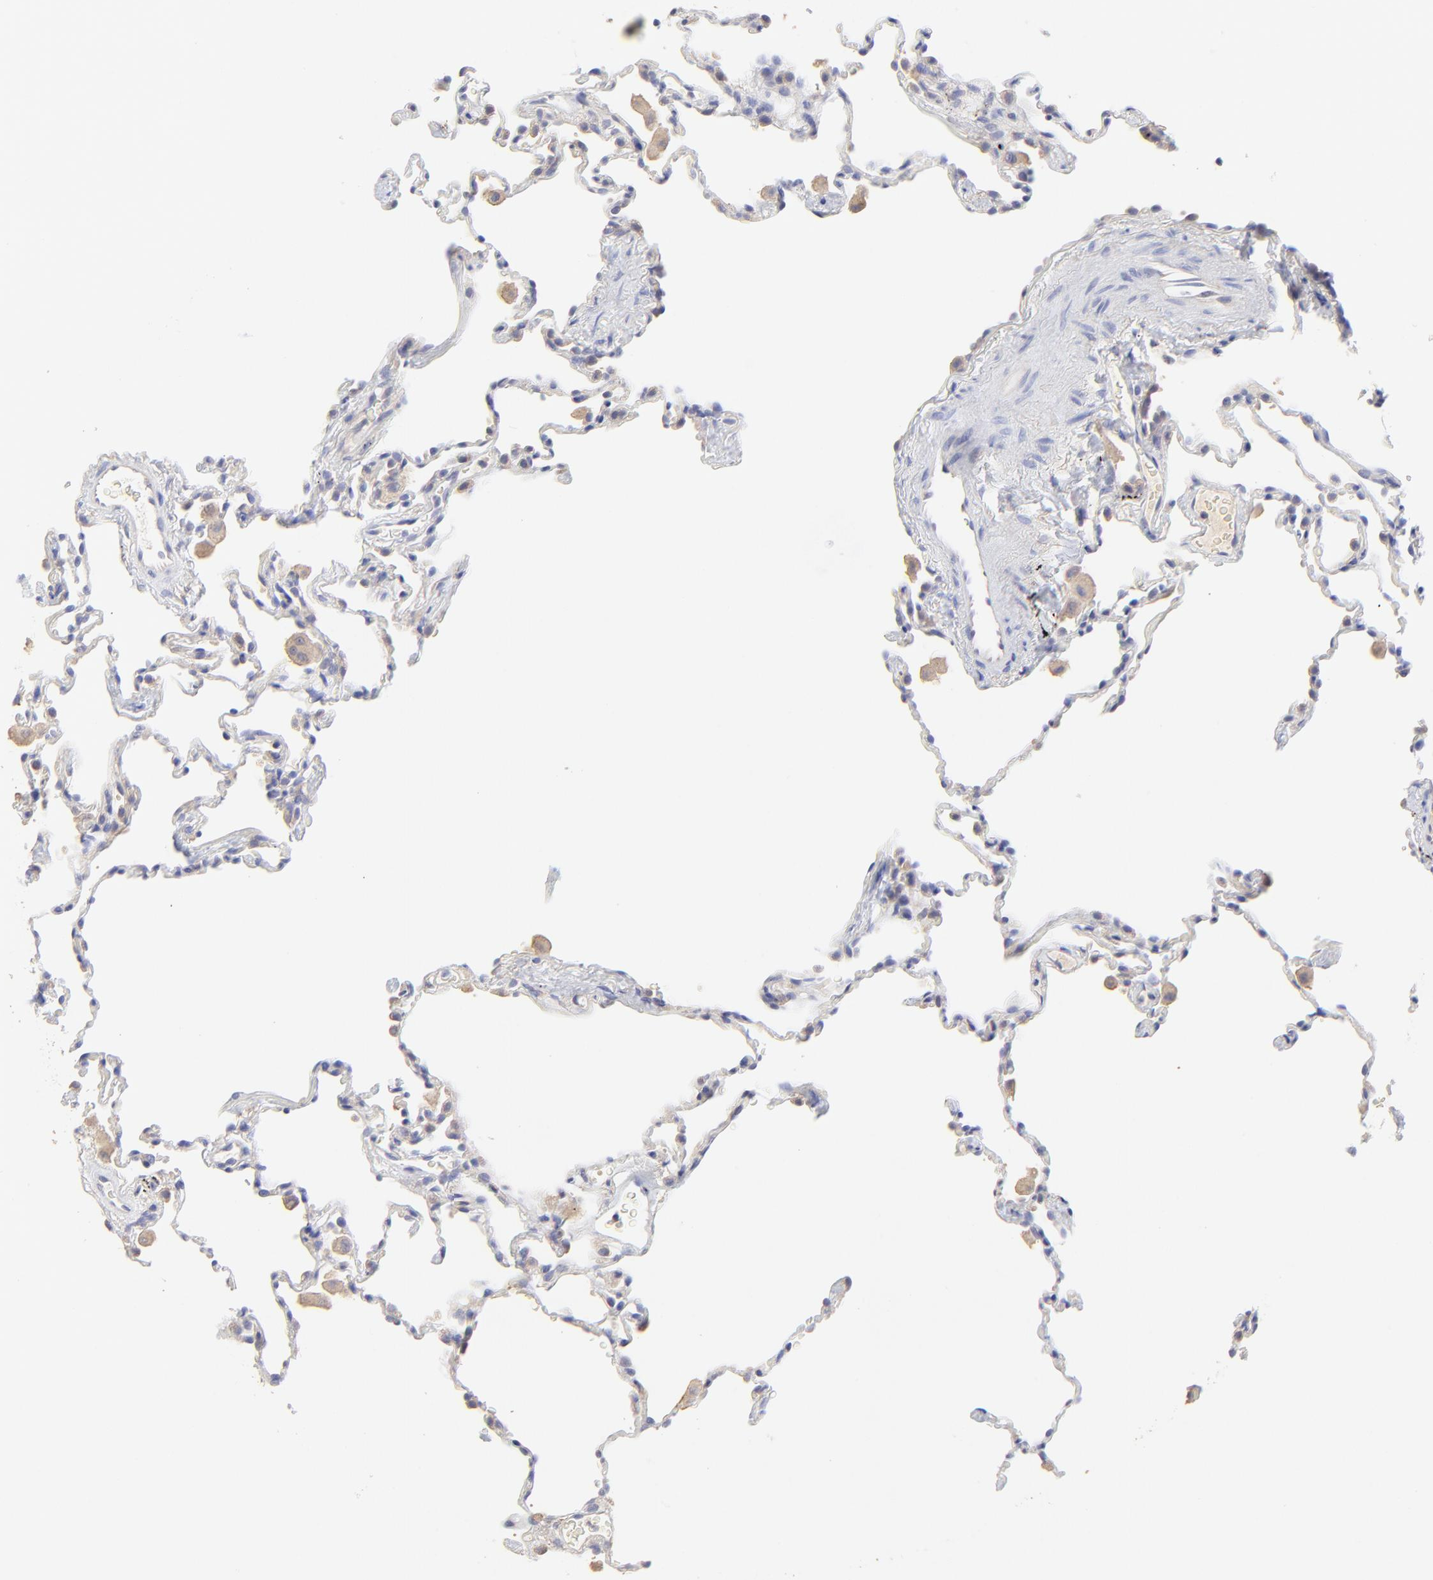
{"staining": {"intensity": "negative", "quantity": "none", "location": "none"}, "tissue": "lung", "cell_type": "Alveolar cells", "image_type": "normal", "snomed": [{"axis": "morphology", "description": "Normal tissue, NOS"}, {"axis": "morphology", "description": "Soft tissue tumor metastatic"}, {"axis": "topography", "description": "Lung"}], "caption": "Photomicrograph shows no significant protein staining in alveolar cells of normal lung. The staining is performed using DAB brown chromogen with nuclei counter-stained in using hematoxylin.", "gene": "LHFPL1", "patient": {"sex": "male", "age": 59}}